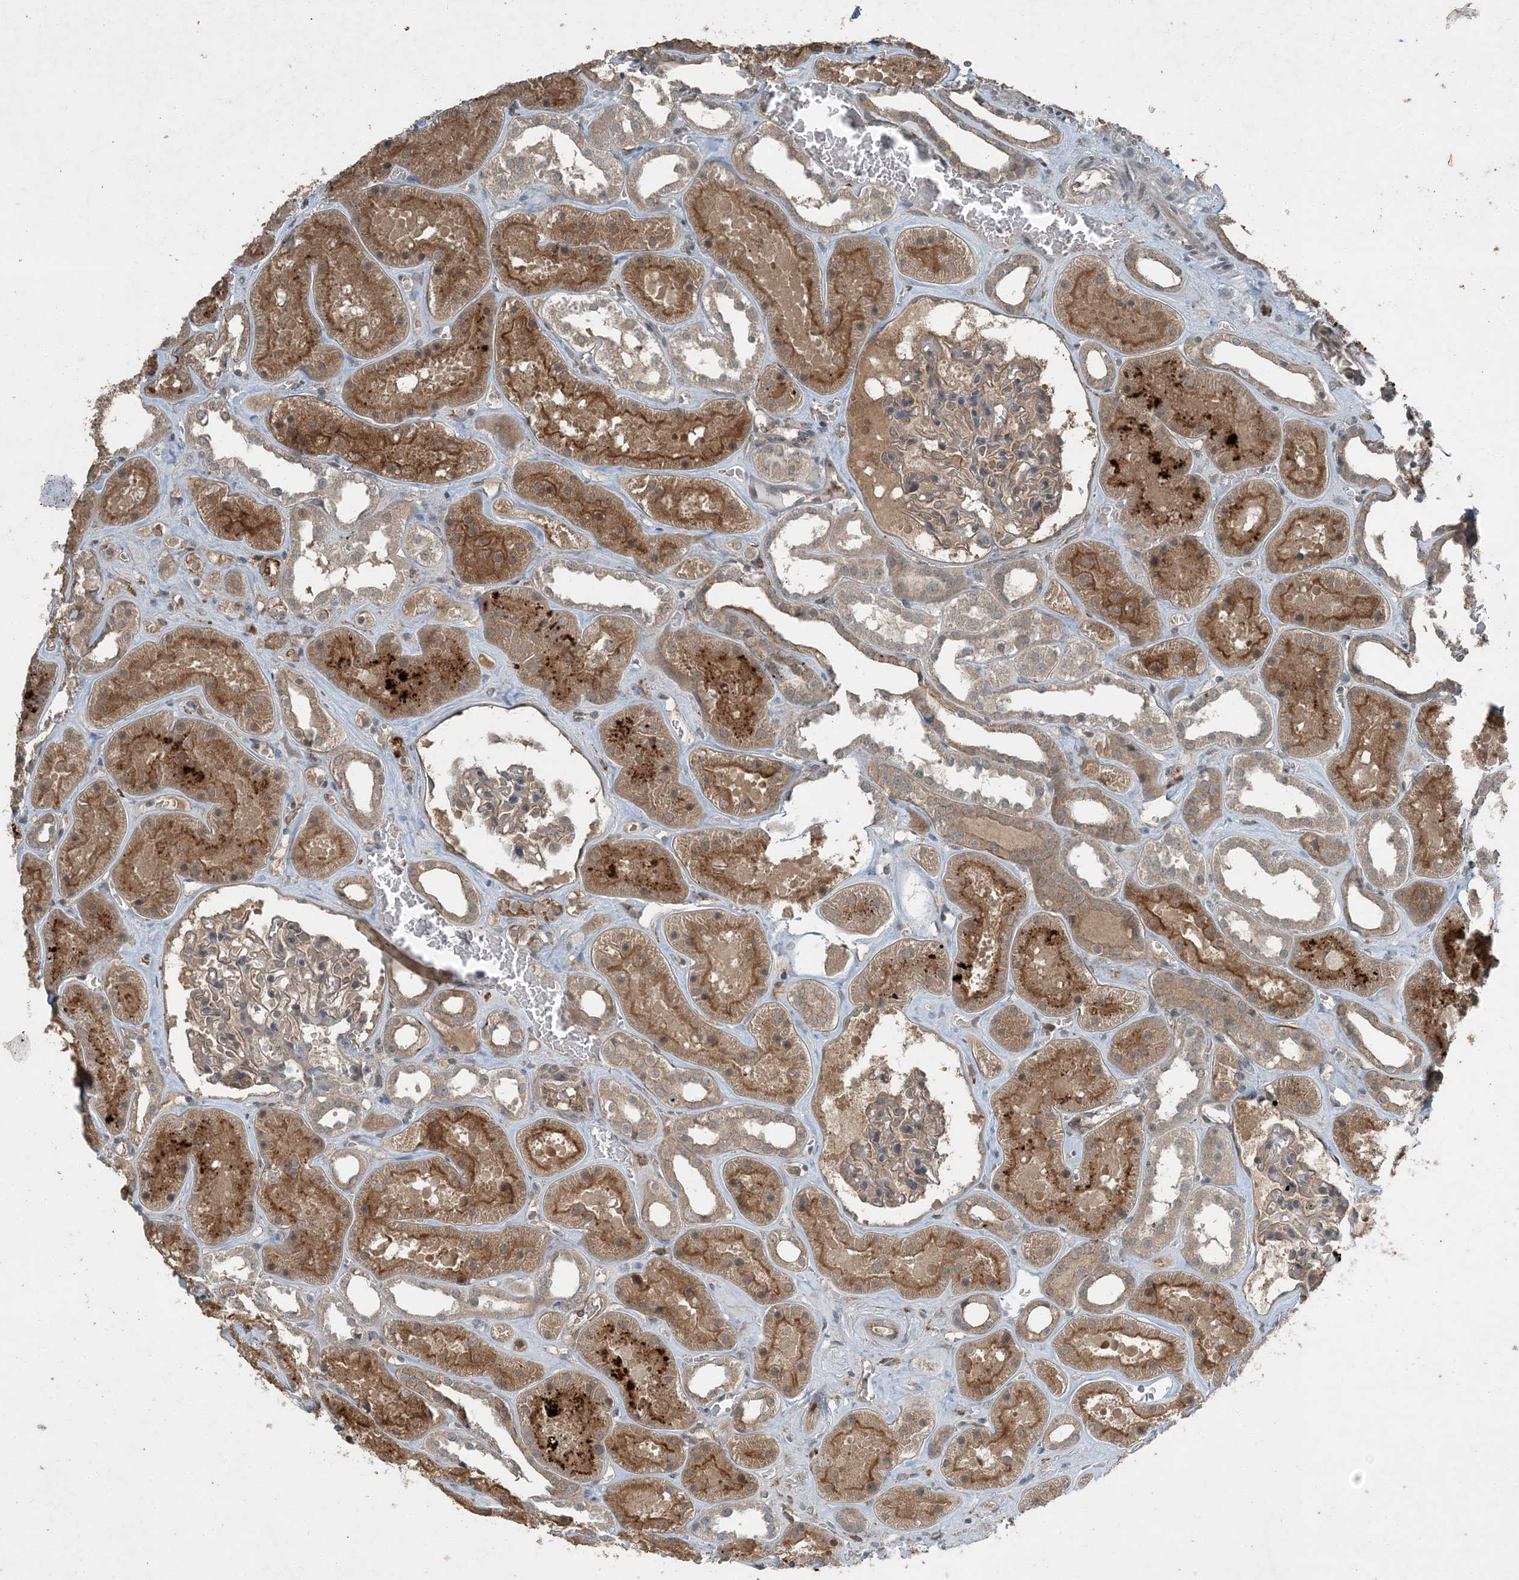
{"staining": {"intensity": "weak", "quantity": "25%-75%", "location": "cytoplasmic/membranous"}, "tissue": "kidney", "cell_type": "Cells in glomeruli", "image_type": "normal", "snomed": [{"axis": "morphology", "description": "Normal tissue, NOS"}, {"axis": "topography", "description": "Kidney"}], "caption": "A brown stain labels weak cytoplasmic/membranous staining of a protein in cells in glomeruli of normal human kidney. (brown staining indicates protein expression, while blue staining denotes nuclei).", "gene": "MDN1", "patient": {"sex": "female", "age": 41}}